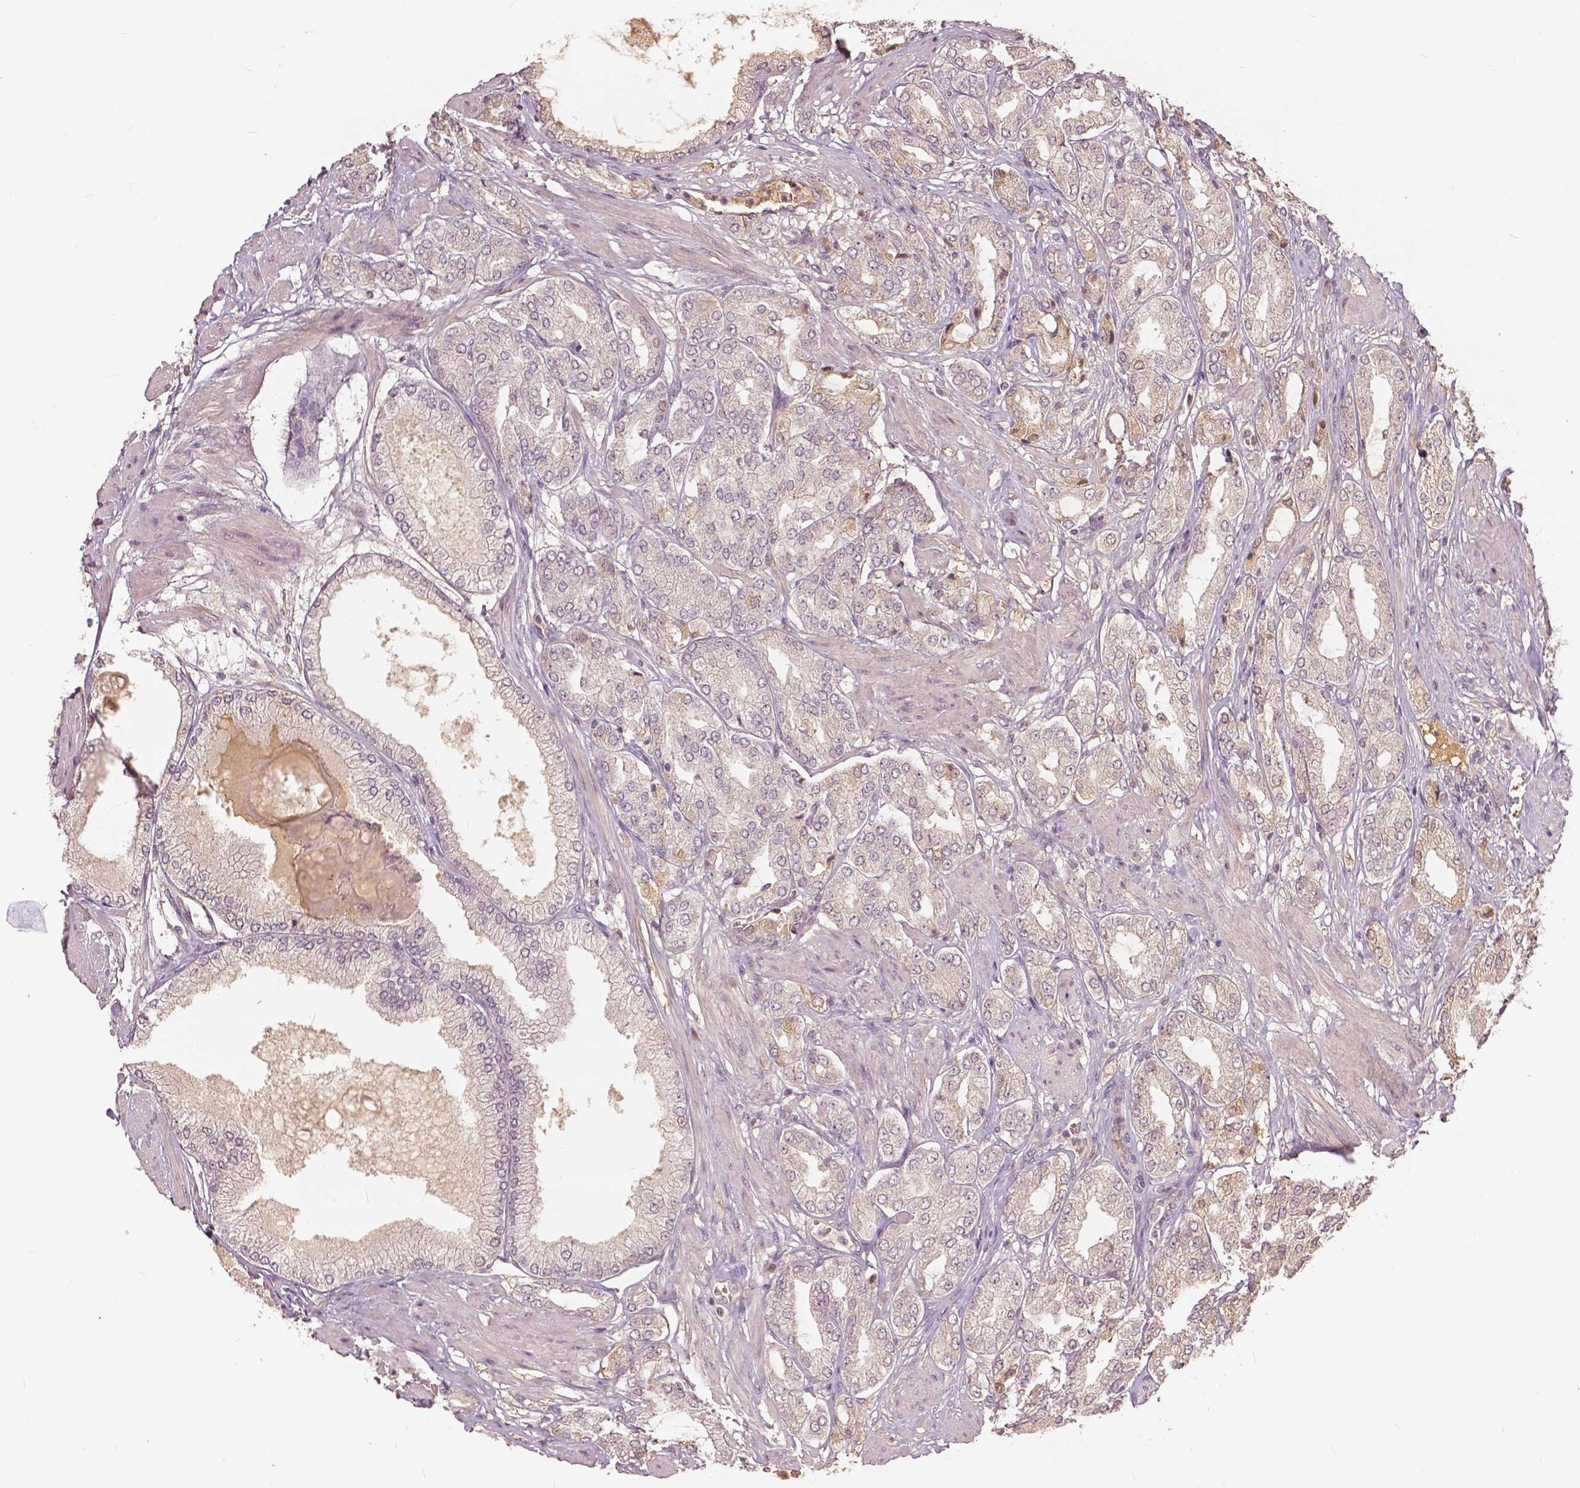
{"staining": {"intensity": "negative", "quantity": "none", "location": "none"}, "tissue": "prostate cancer", "cell_type": "Tumor cells", "image_type": "cancer", "snomed": [{"axis": "morphology", "description": "Adenocarcinoma, High grade"}, {"axis": "topography", "description": "Prostate"}], "caption": "High magnification brightfield microscopy of adenocarcinoma (high-grade) (prostate) stained with DAB (3,3'-diaminobenzidine) (brown) and counterstained with hematoxylin (blue): tumor cells show no significant staining.", "gene": "ANGPTL4", "patient": {"sex": "male", "age": 68}}